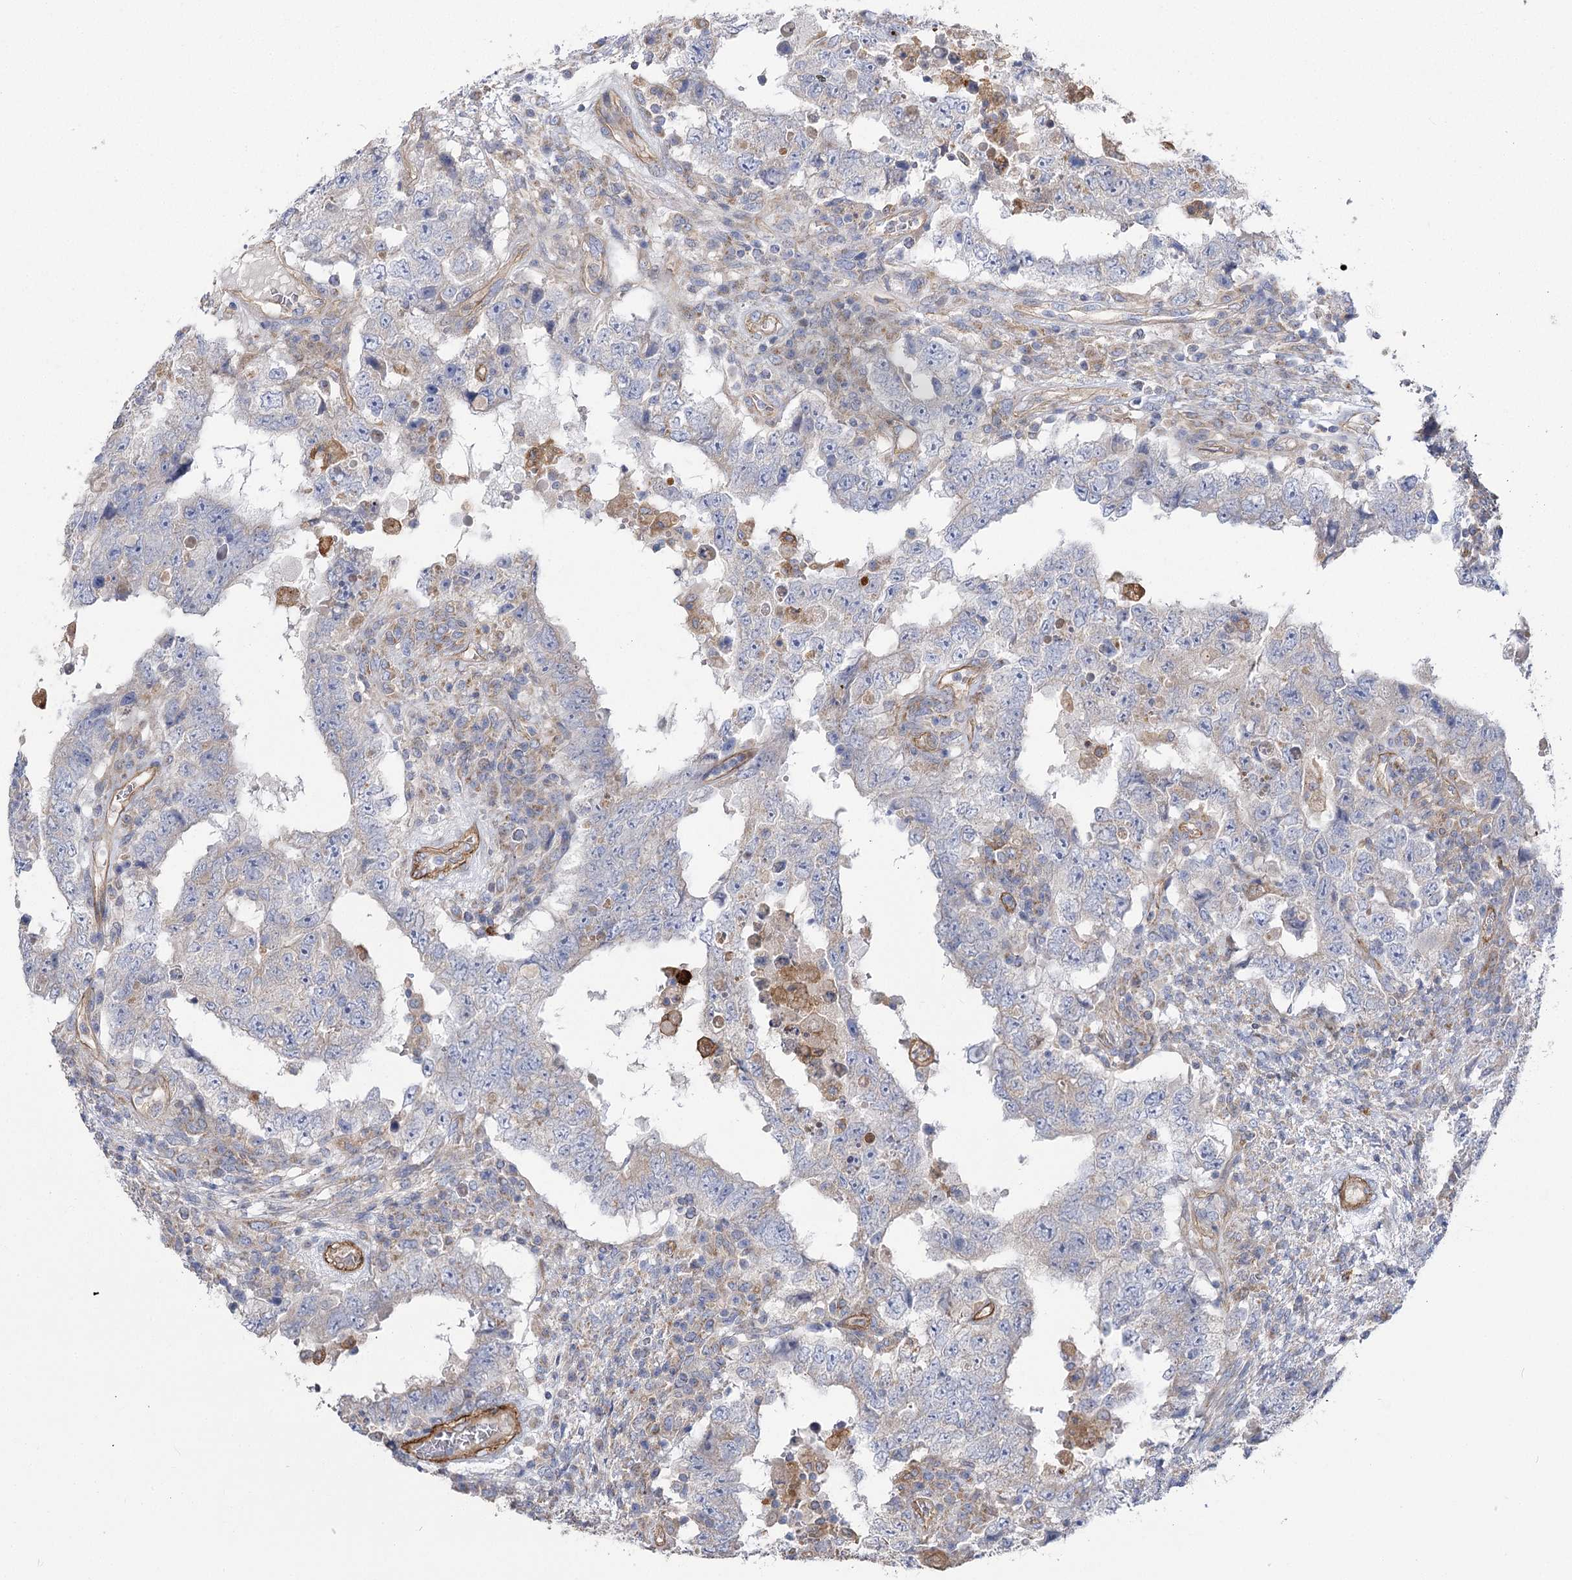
{"staining": {"intensity": "negative", "quantity": "none", "location": "none"}, "tissue": "testis cancer", "cell_type": "Tumor cells", "image_type": "cancer", "snomed": [{"axis": "morphology", "description": "Carcinoma, Embryonal, NOS"}, {"axis": "topography", "description": "Testis"}], "caption": "Tumor cells show no significant positivity in testis embryonal carcinoma.", "gene": "RMDN2", "patient": {"sex": "male", "age": 26}}